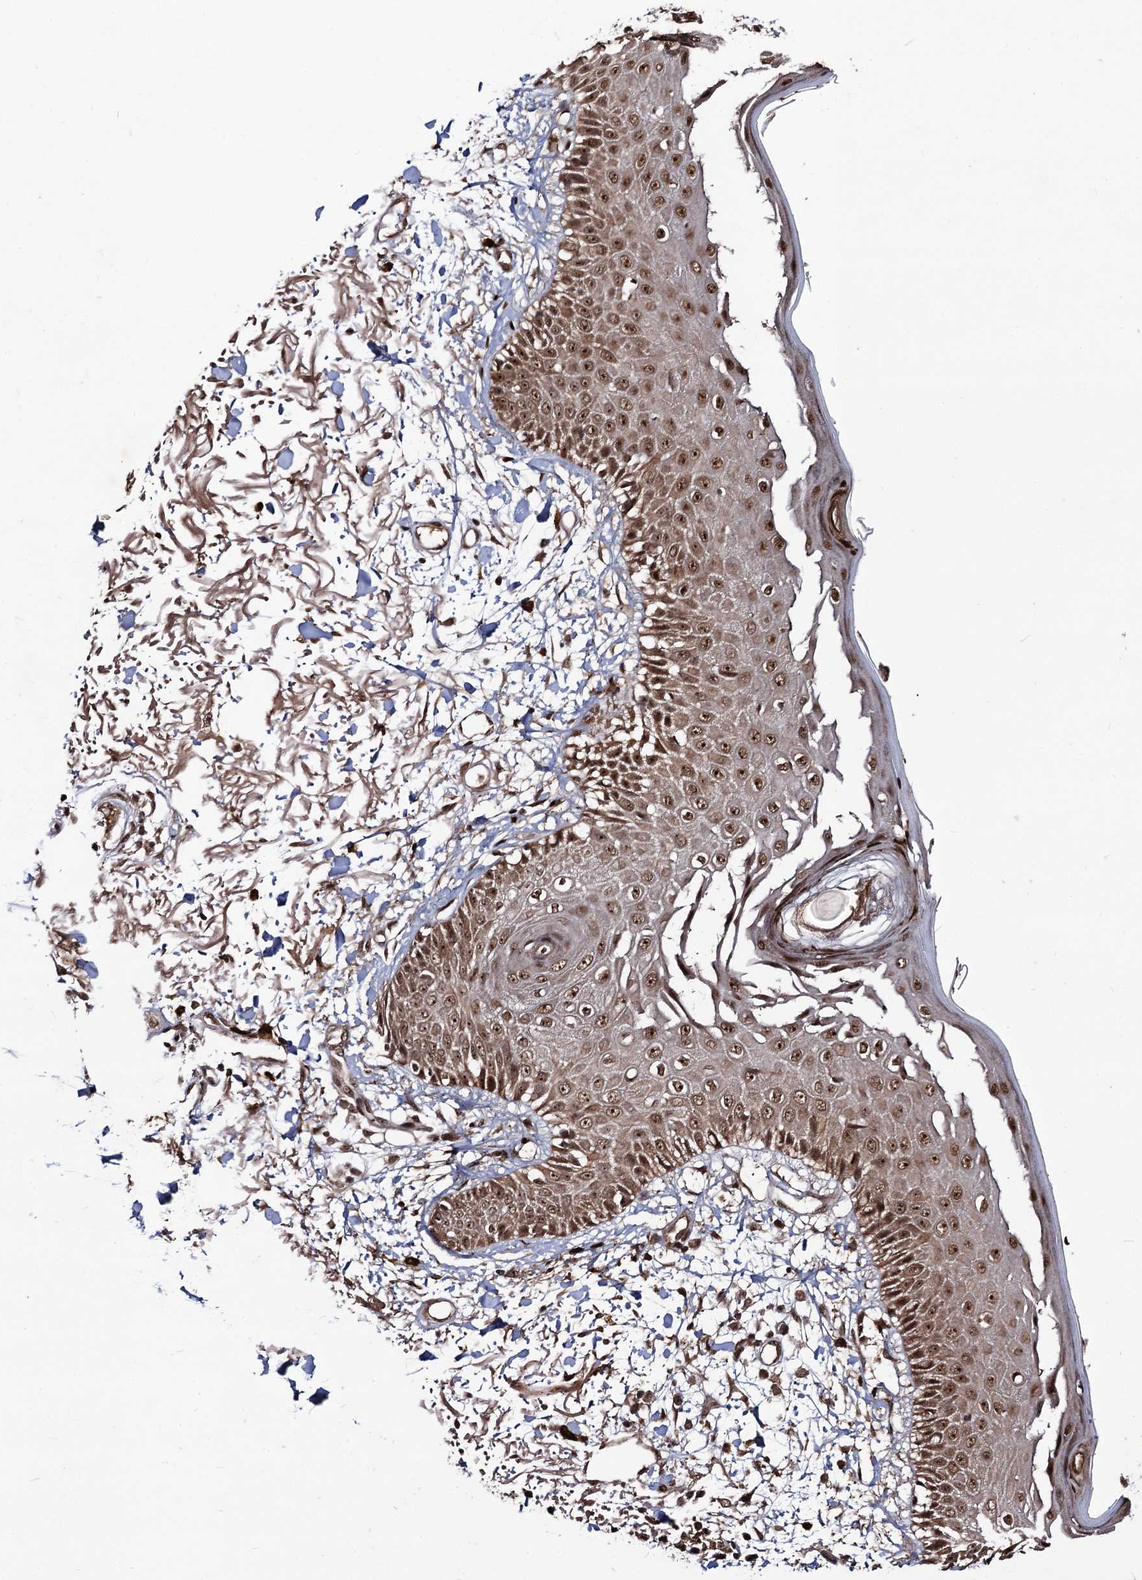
{"staining": {"intensity": "moderate", "quantity": ">75%", "location": "nuclear"}, "tissue": "skin", "cell_type": "Fibroblasts", "image_type": "normal", "snomed": [{"axis": "morphology", "description": "Normal tissue, NOS"}, {"axis": "morphology", "description": "Squamous cell carcinoma, NOS"}, {"axis": "topography", "description": "Skin"}, {"axis": "topography", "description": "Peripheral nerve tissue"}], "caption": "This histopathology image exhibits benign skin stained with IHC to label a protein in brown. The nuclear of fibroblasts show moderate positivity for the protein. Nuclei are counter-stained blue.", "gene": "SFSWAP", "patient": {"sex": "male", "age": 83}}